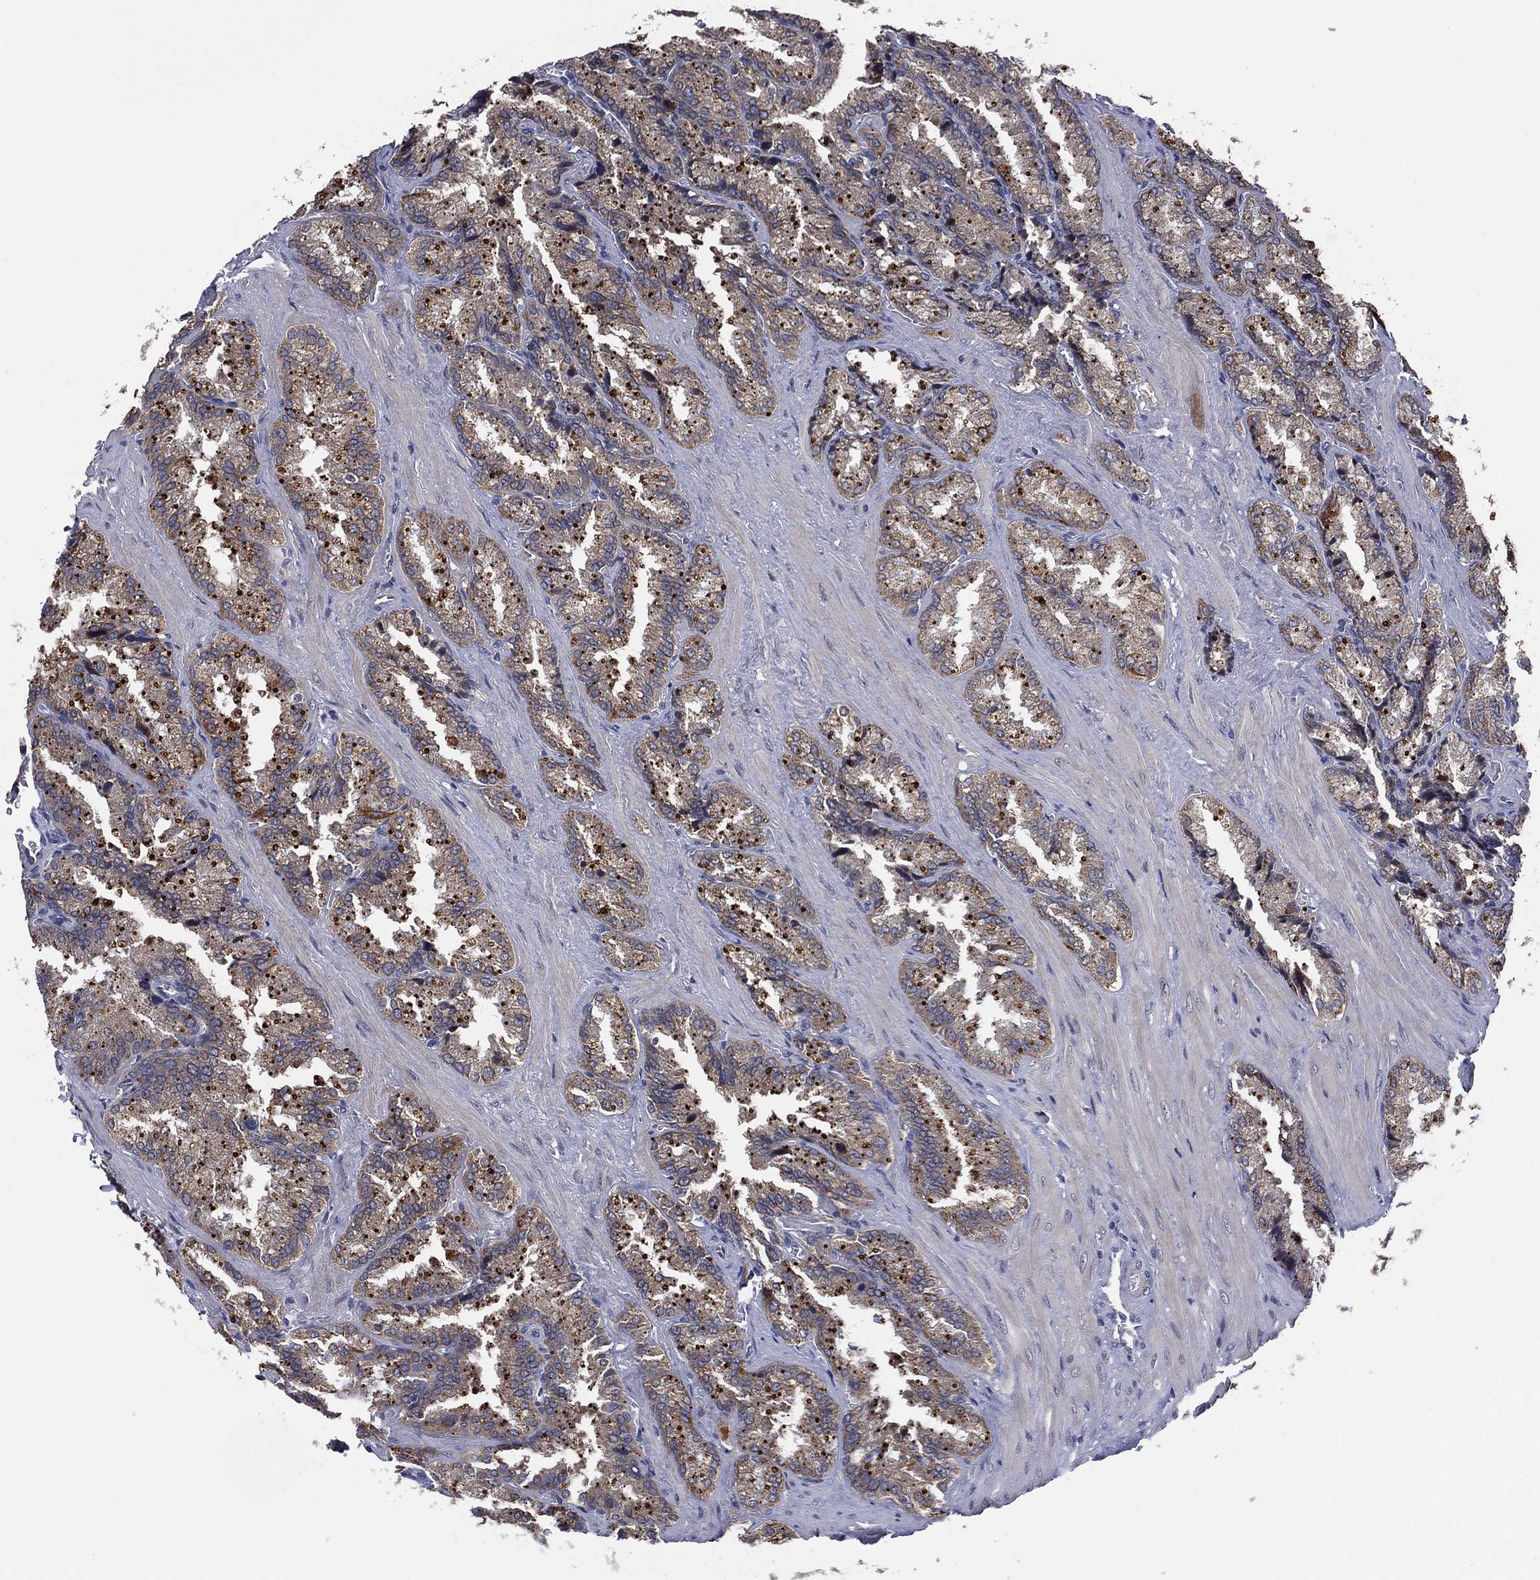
{"staining": {"intensity": "moderate", "quantity": "<25%", "location": "cytoplasmic/membranous"}, "tissue": "seminal vesicle", "cell_type": "Glandular cells", "image_type": "normal", "snomed": [{"axis": "morphology", "description": "Normal tissue, NOS"}, {"axis": "topography", "description": "Seminal veicle"}], "caption": "Immunohistochemistry (IHC) staining of unremarkable seminal vesicle, which shows low levels of moderate cytoplasmic/membranous positivity in approximately <25% of glandular cells indicating moderate cytoplasmic/membranous protein expression. The staining was performed using DAB (brown) for protein detection and nuclei were counterstained in hematoxylin (blue).", "gene": "SELENOO", "patient": {"sex": "male", "age": 37}}